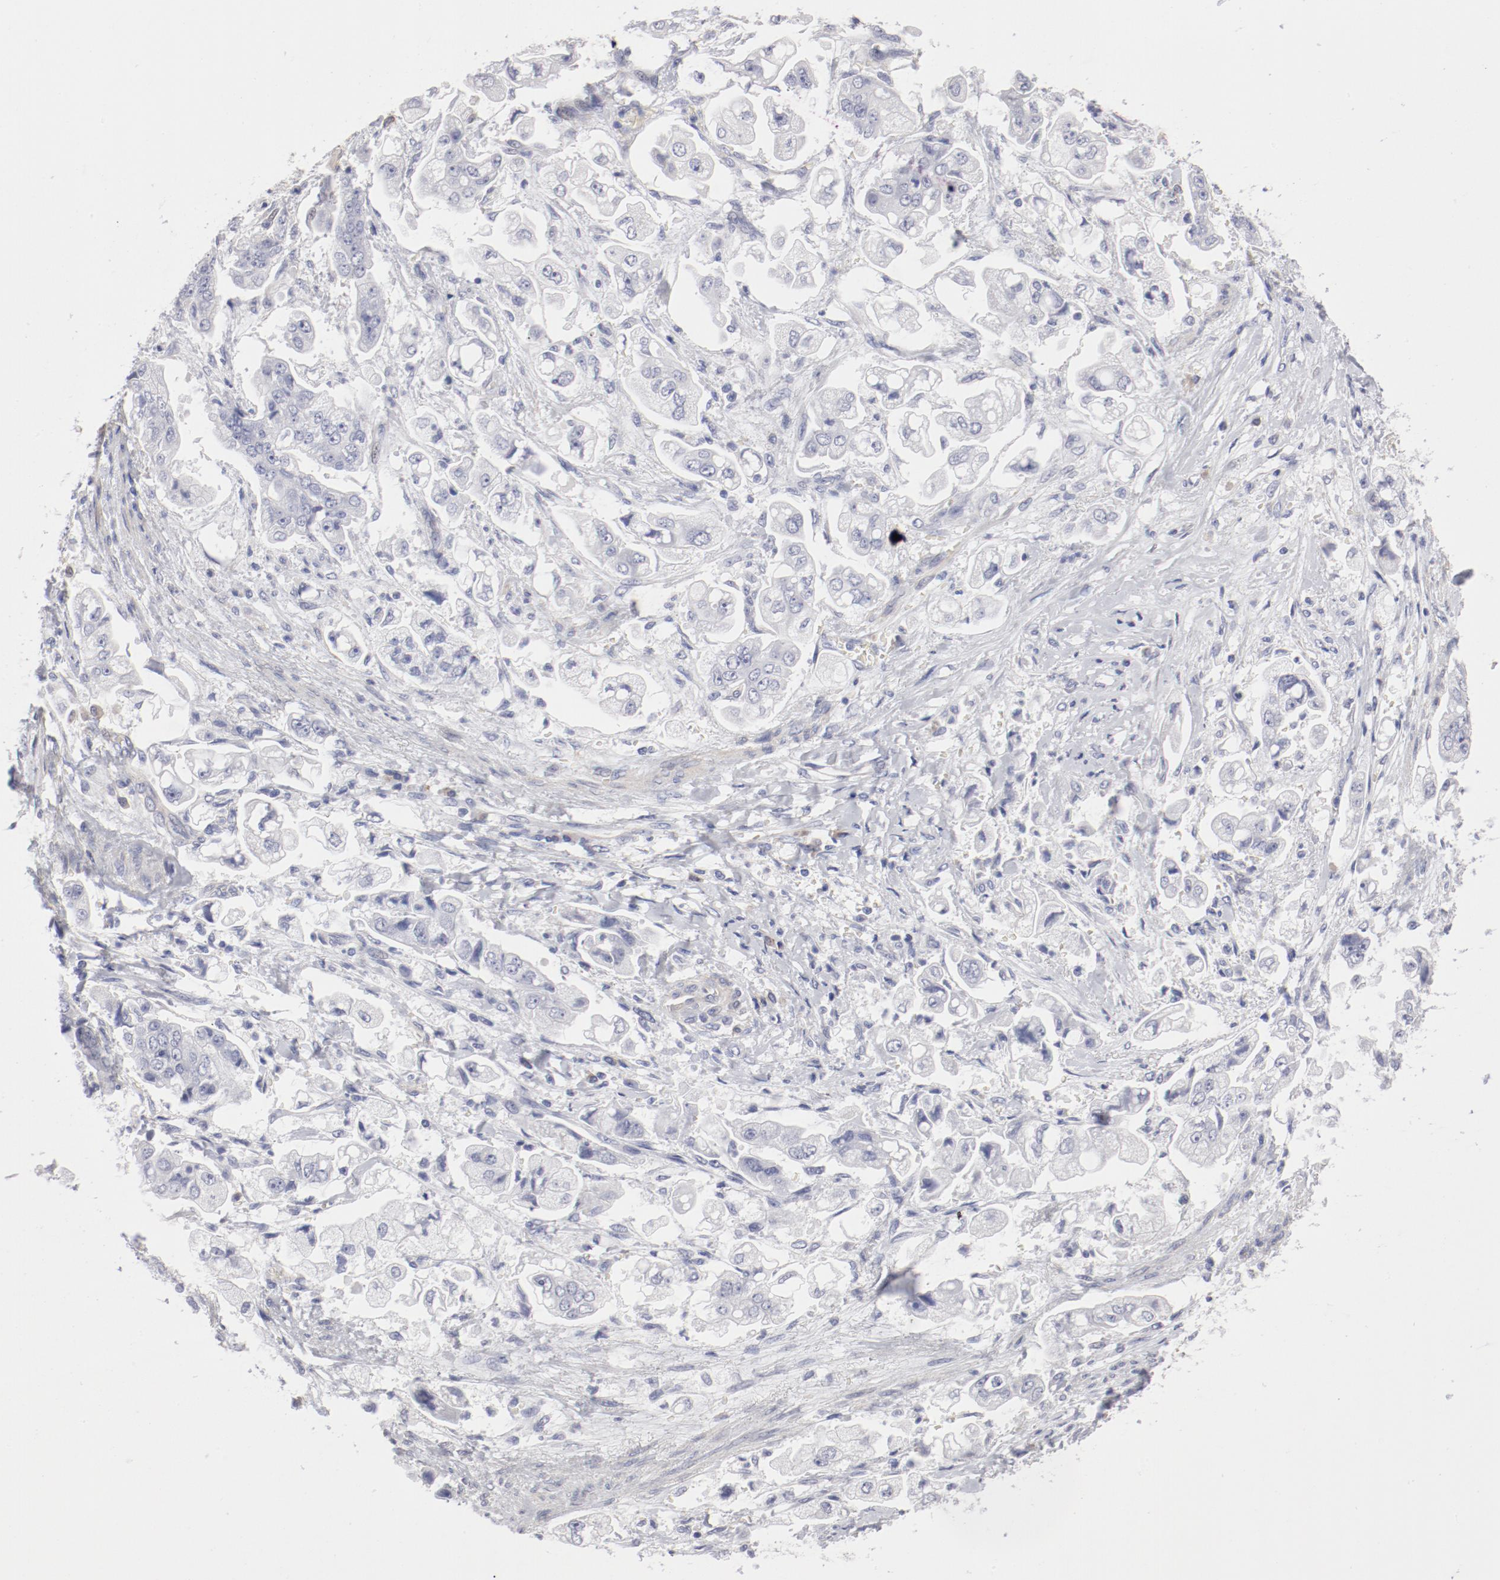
{"staining": {"intensity": "negative", "quantity": "none", "location": "none"}, "tissue": "stomach cancer", "cell_type": "Tumor cells", "image_type": "cancer", "snomed": [{"axis": "morphology", "description": "Adenocarcinoma, NOS"}, {"axis": "topography", "description": "Stomach"}], "caption": "An image of human stomach adenocarcinoma is negative for staining in tumor cells.", "gene": "LAX1", "patient": {"sex": "male", "age": 62}}